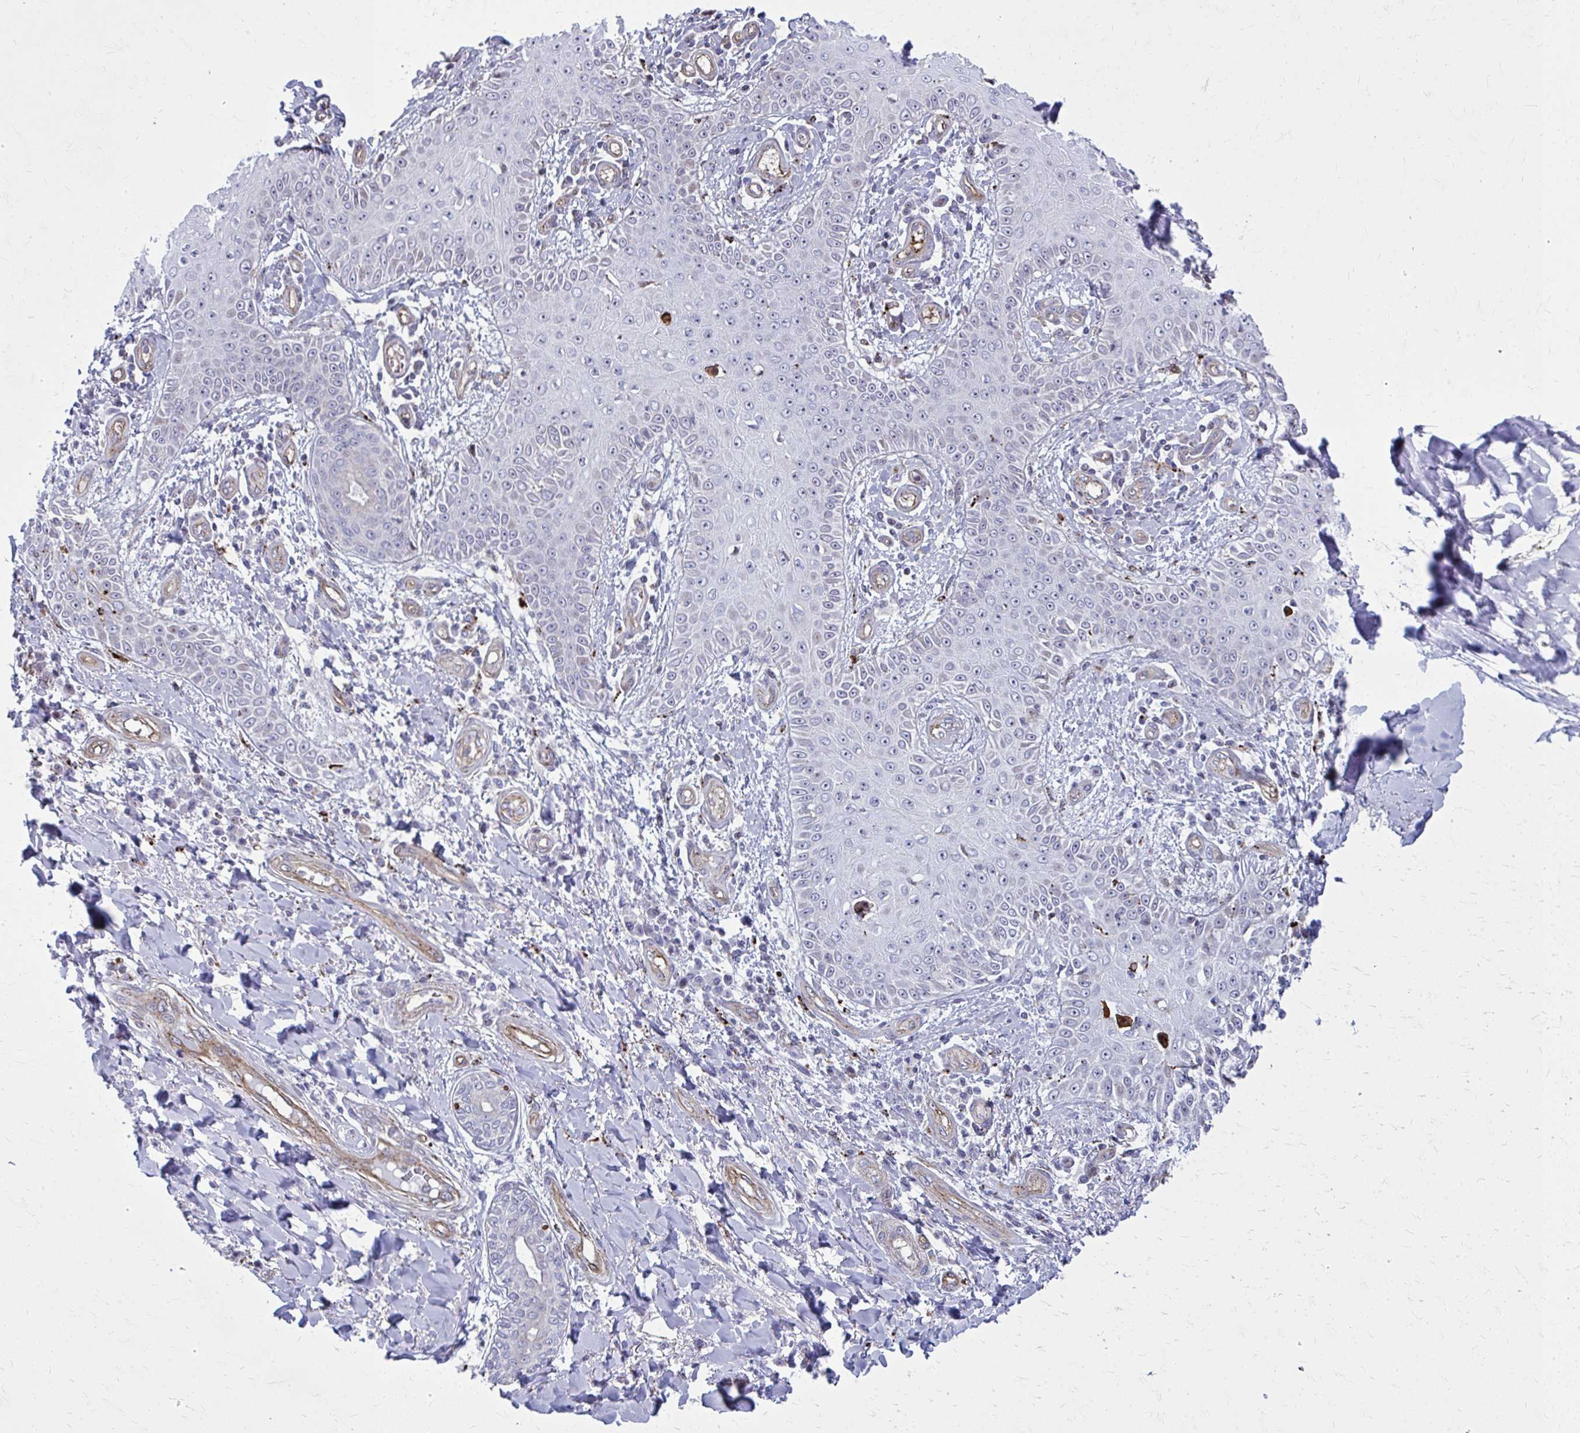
{"staining": {"intensity": "negative", "quantity": "none", "location": "none"}, "tissue": "skin cancer", "cell_type": "Tumor cells", "image_type": "cancer", "snomed": [{"axis": "morphology", "description": "Squamous cell carcinoma, NOS"}, {"axis": "topography", "description": "Skin"}], "caption": "Micrograph shows no protein staining in tumor cells of squamous cell carcinoma (skin) tissue.", "gene": "LRRC4B", "patient": {"sex": "male", "age": 70}}